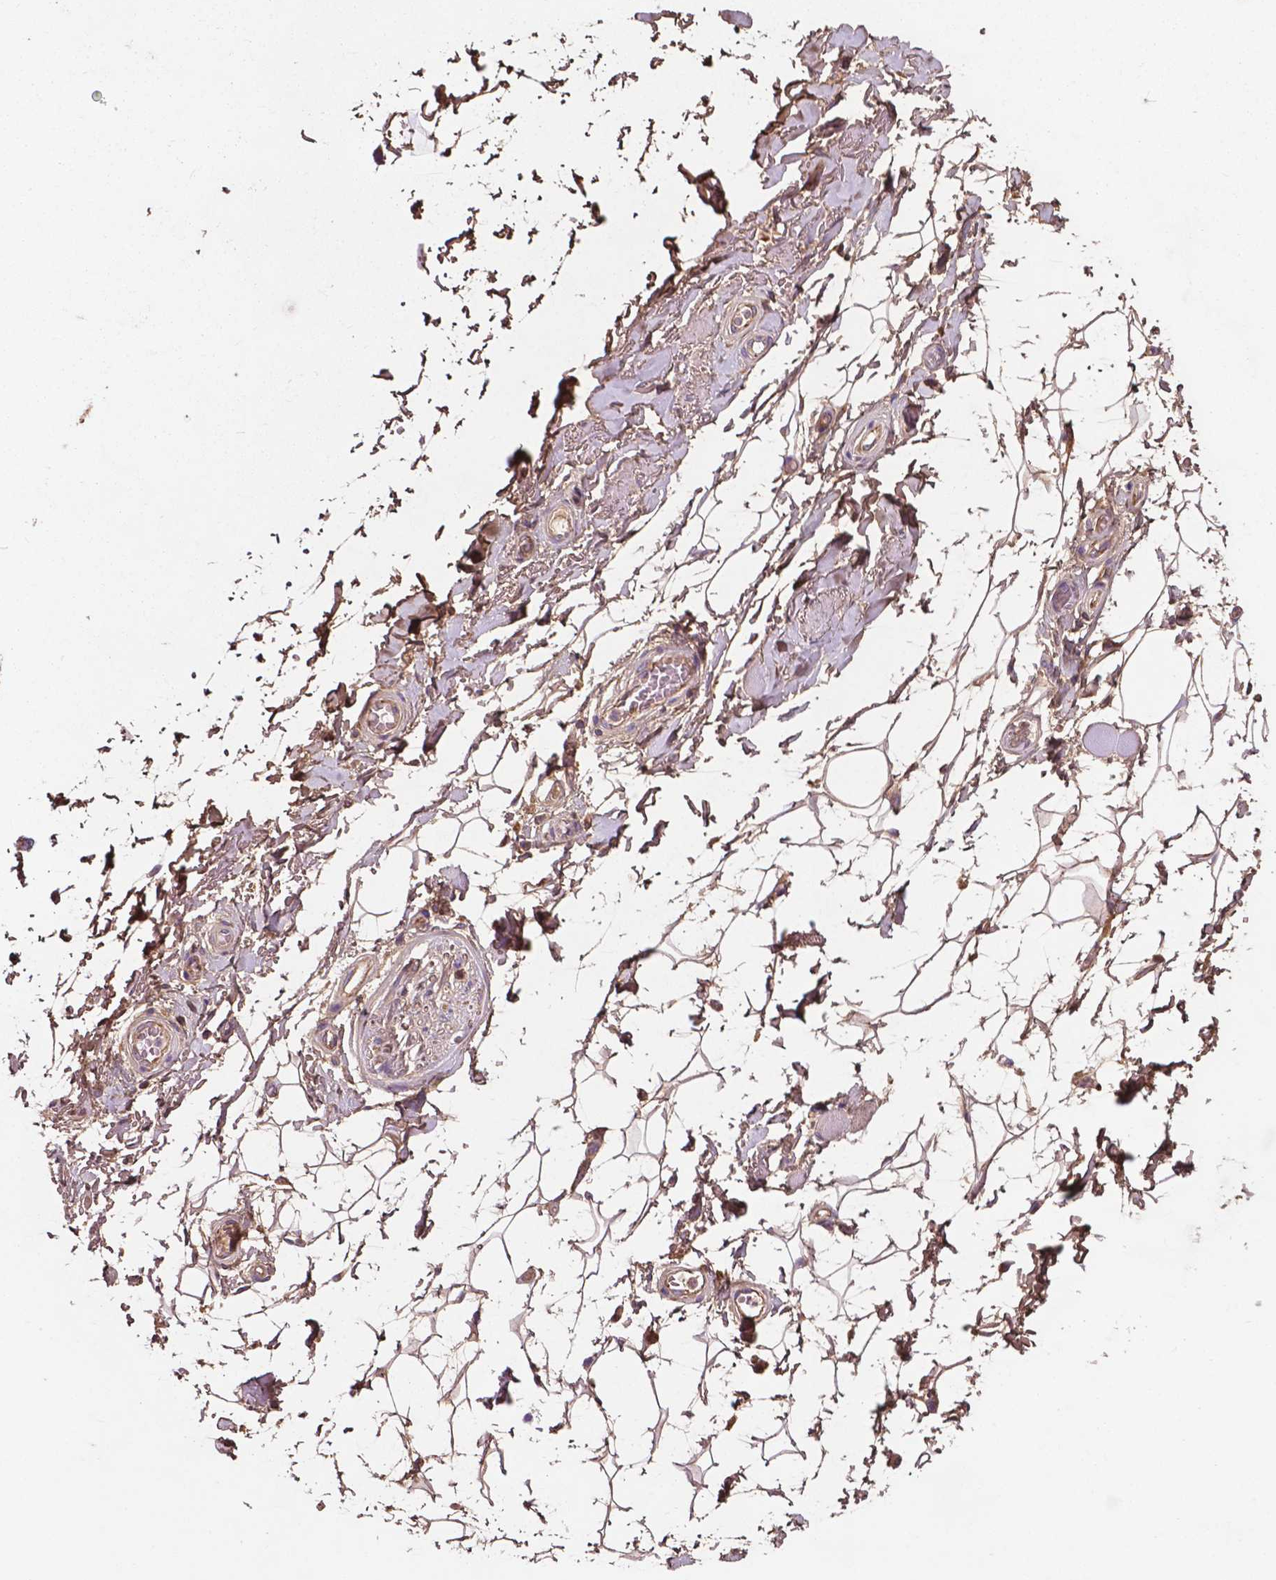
{"staining": {"intensity": "moderate", "quantity": ">75%", "location": "cytoplasmic/membranous"}, "tissue": "adipose tissue", "cell_type": "Adipocytes", "image_type": "normal", "snomed": [{"axis": "morphology", "description": "Normal tissue, NOS"}, {"axis": "topography", "description": "Anal"}, {"axis": "topography", "description": "Peripheral nerve tissue"}], "caption": "Protein positivity by IHC displays moderate cytoplasmic/membranous expression in about >75% of adipocytes in unremarkable adipose tissue.", "gene": "GJA9", "patient": {"sex": "male", "age": 53}}